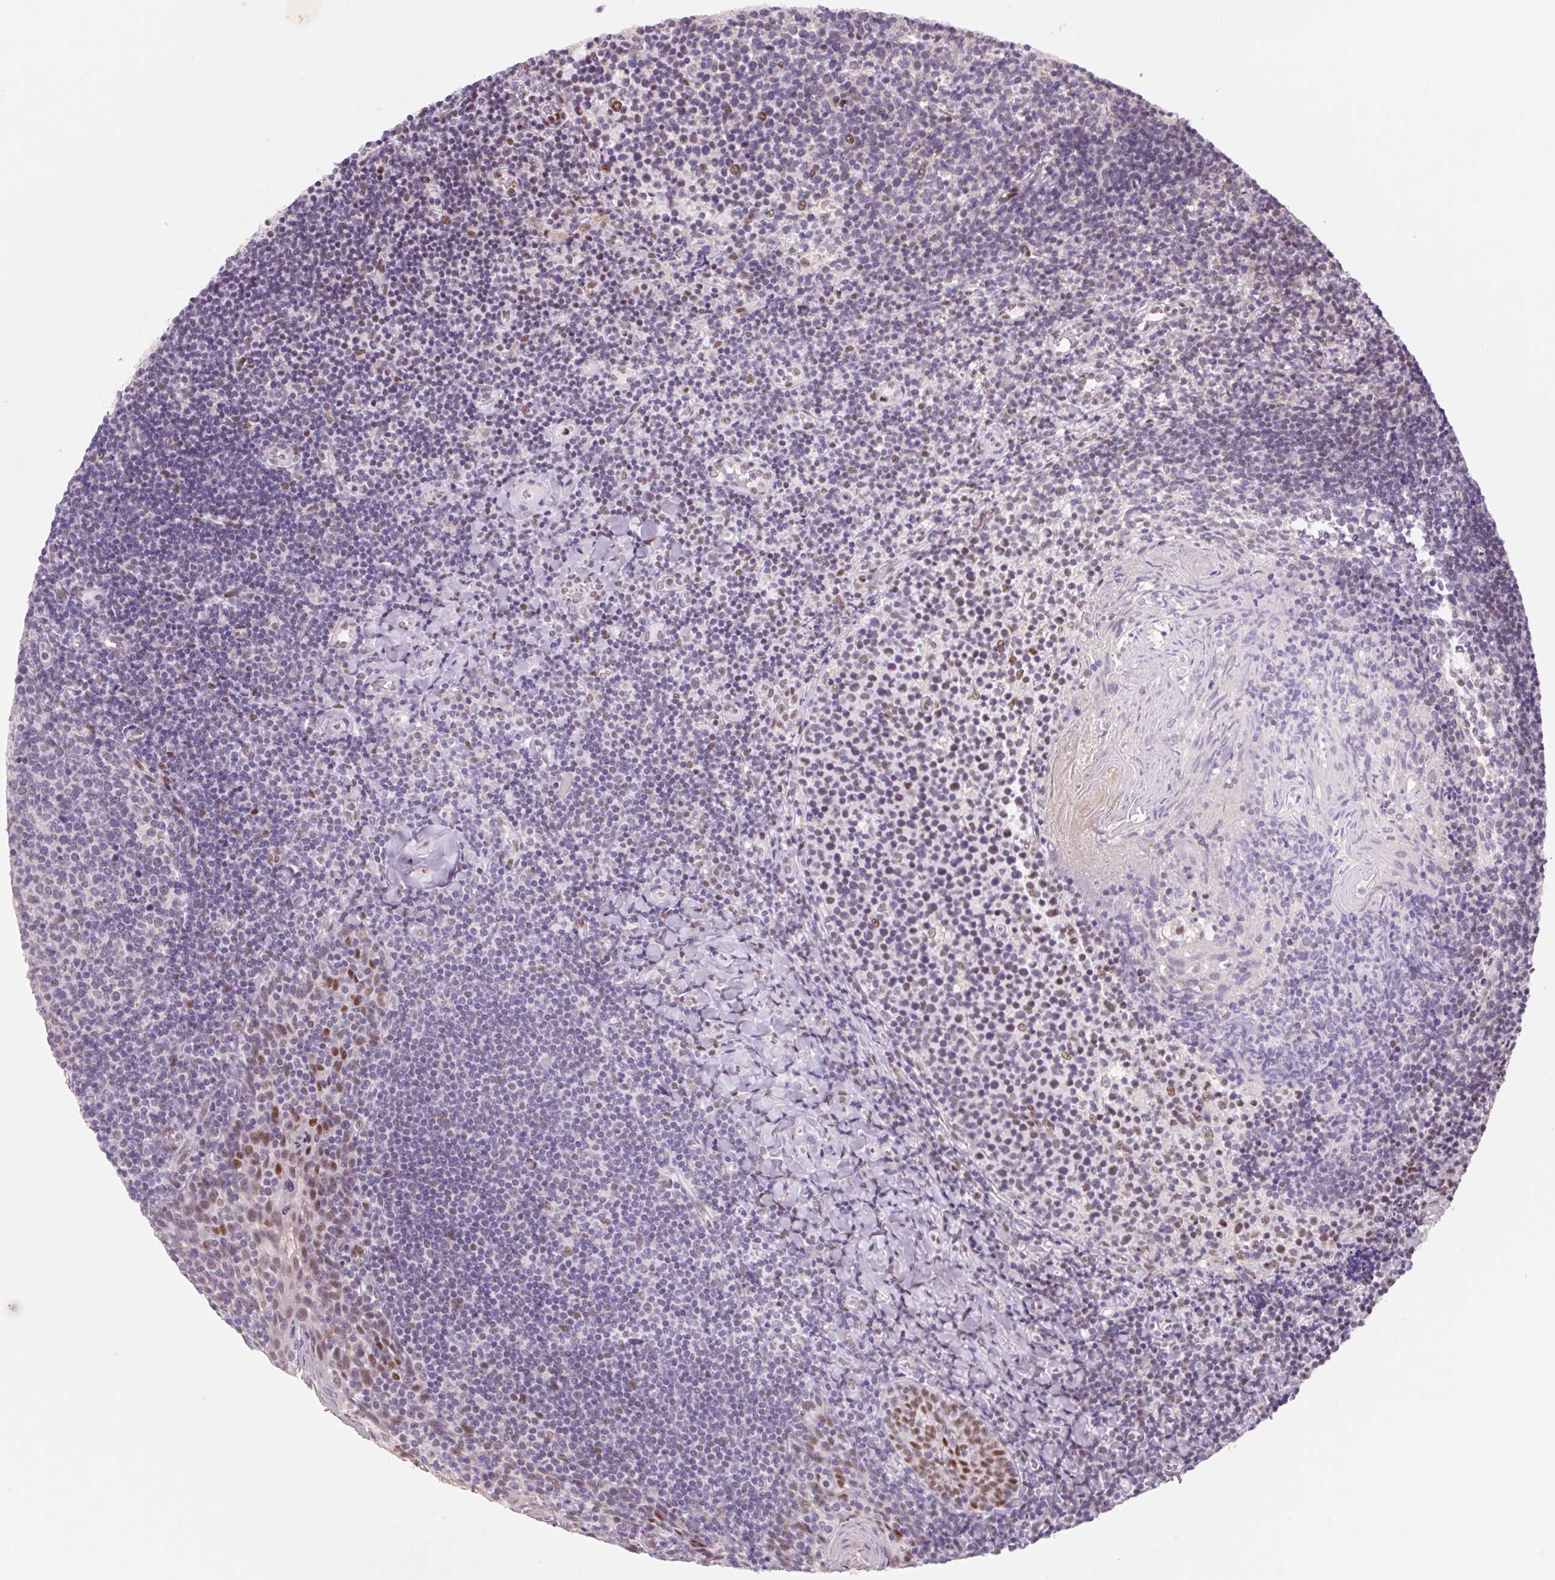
{"staining": {"intensity": "negative", "quantity": "none", "location": "none"}, "tissue": "tonsil", "cell_type": "Germinal center cells", "image_type": "normal", "snomed": [{"axis": "morphology", "description": "Normal tissue, NOS"}, {"axis": "topography", "description": "Tonsil"}], "caption": "A photomicrograph of tonsil stained for a protein demonstrates no brown staining in germinal center cells. Nuclei are stained in blue.", "gene": "DPPA5", "patient": {"sex": "female", "age": 10}}